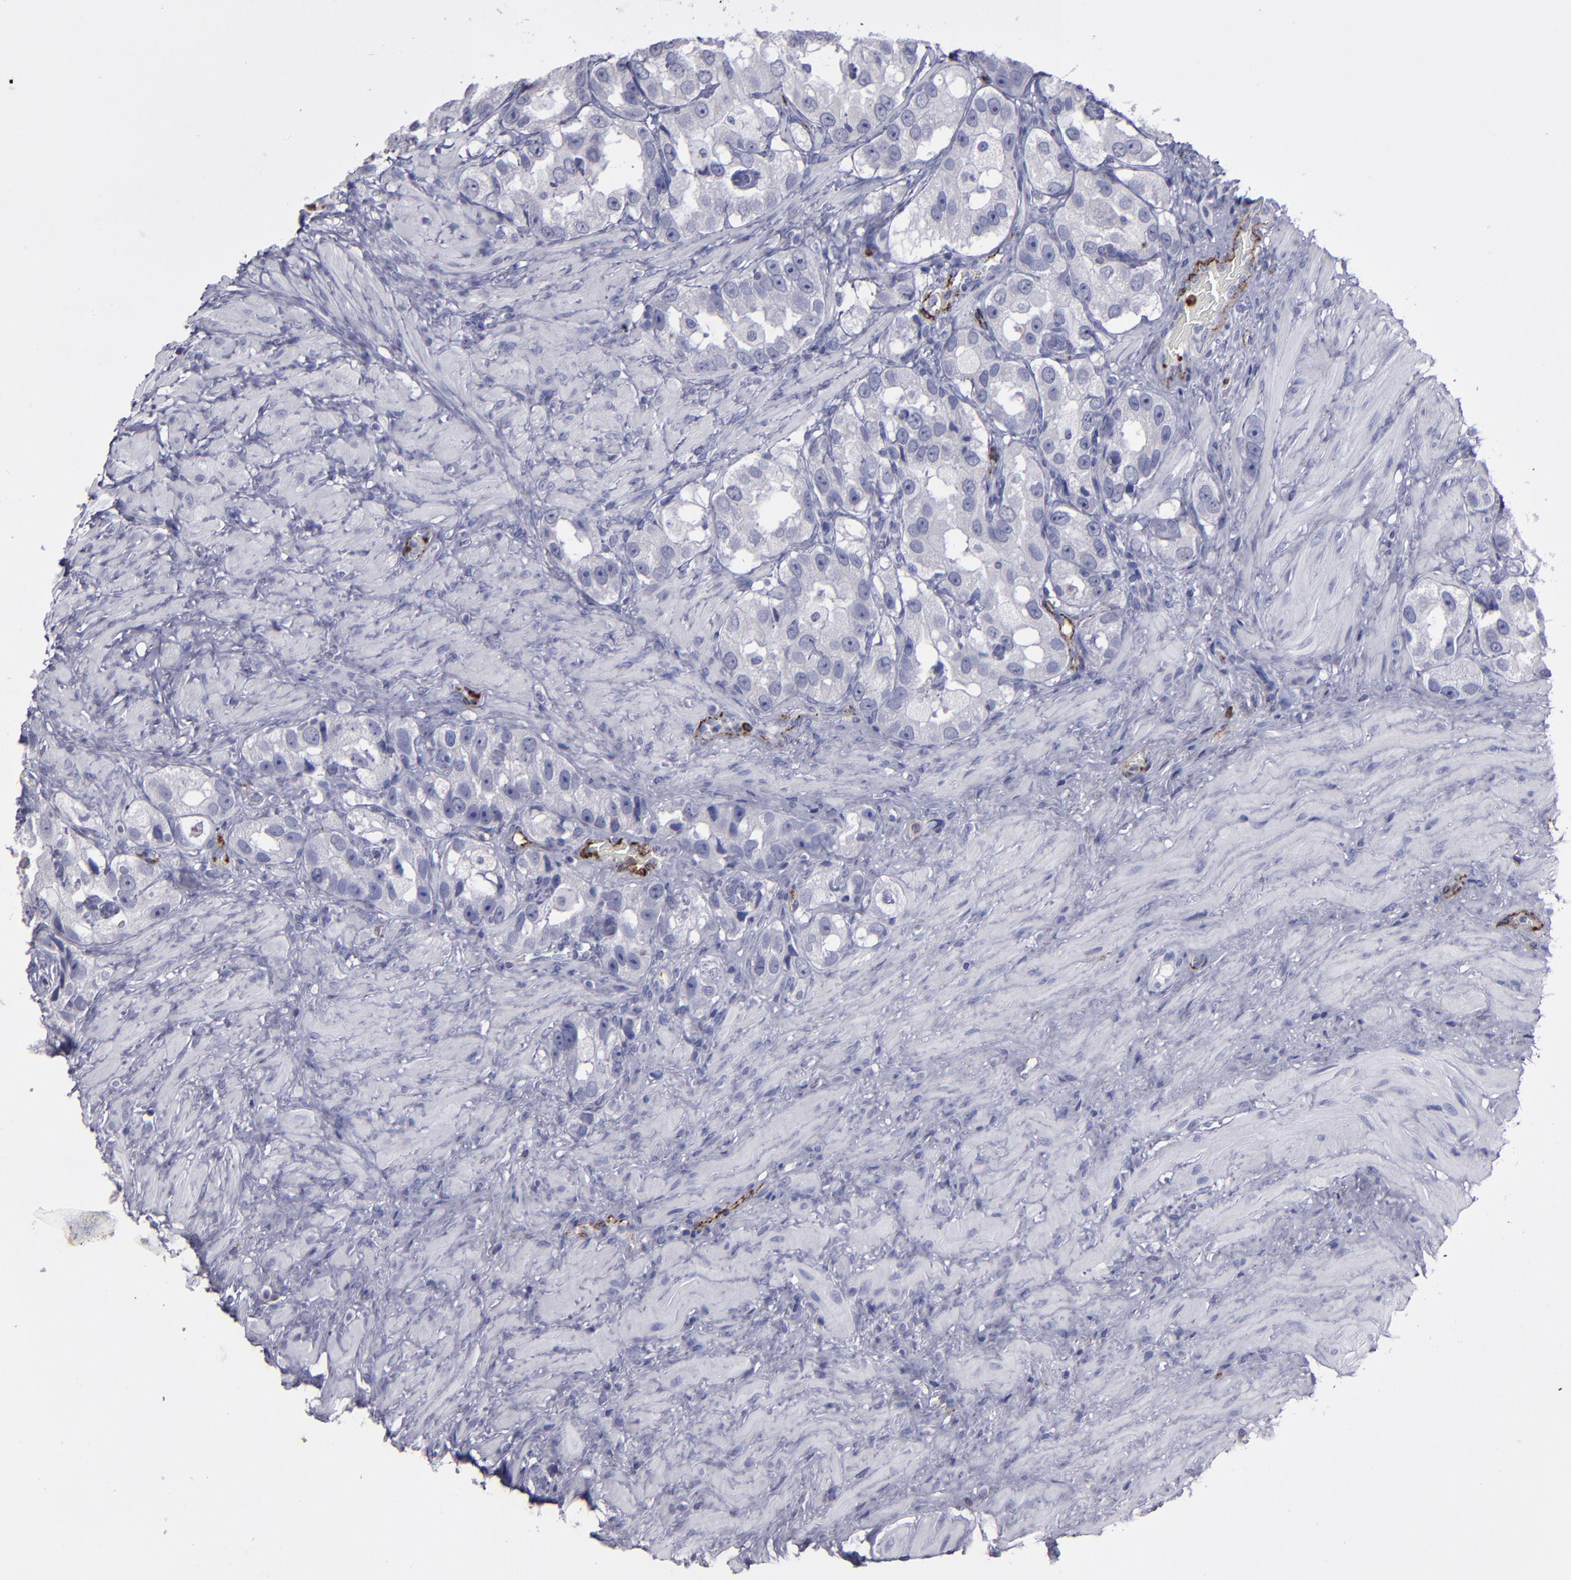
{"staining": {"intensity": "negative", "quantity": "none", "location": "none"}, "tissue": "prostate cancer", "cell_type": "Tumor cells", "image_type": "cancer", "snomed": [{"axis": "morphology", "description": "Adenocarcinoma, High grade"}, {"axis": "topography", "description": "Prostate"}], "caption": "A photomicrograph of prostate cancer (adenocarcinoma (high-grade)) stained for a protein exhibits no brown staining in tumor cells.", "gene": "CD36", "patient": {"sex": "male", "age": 63}}